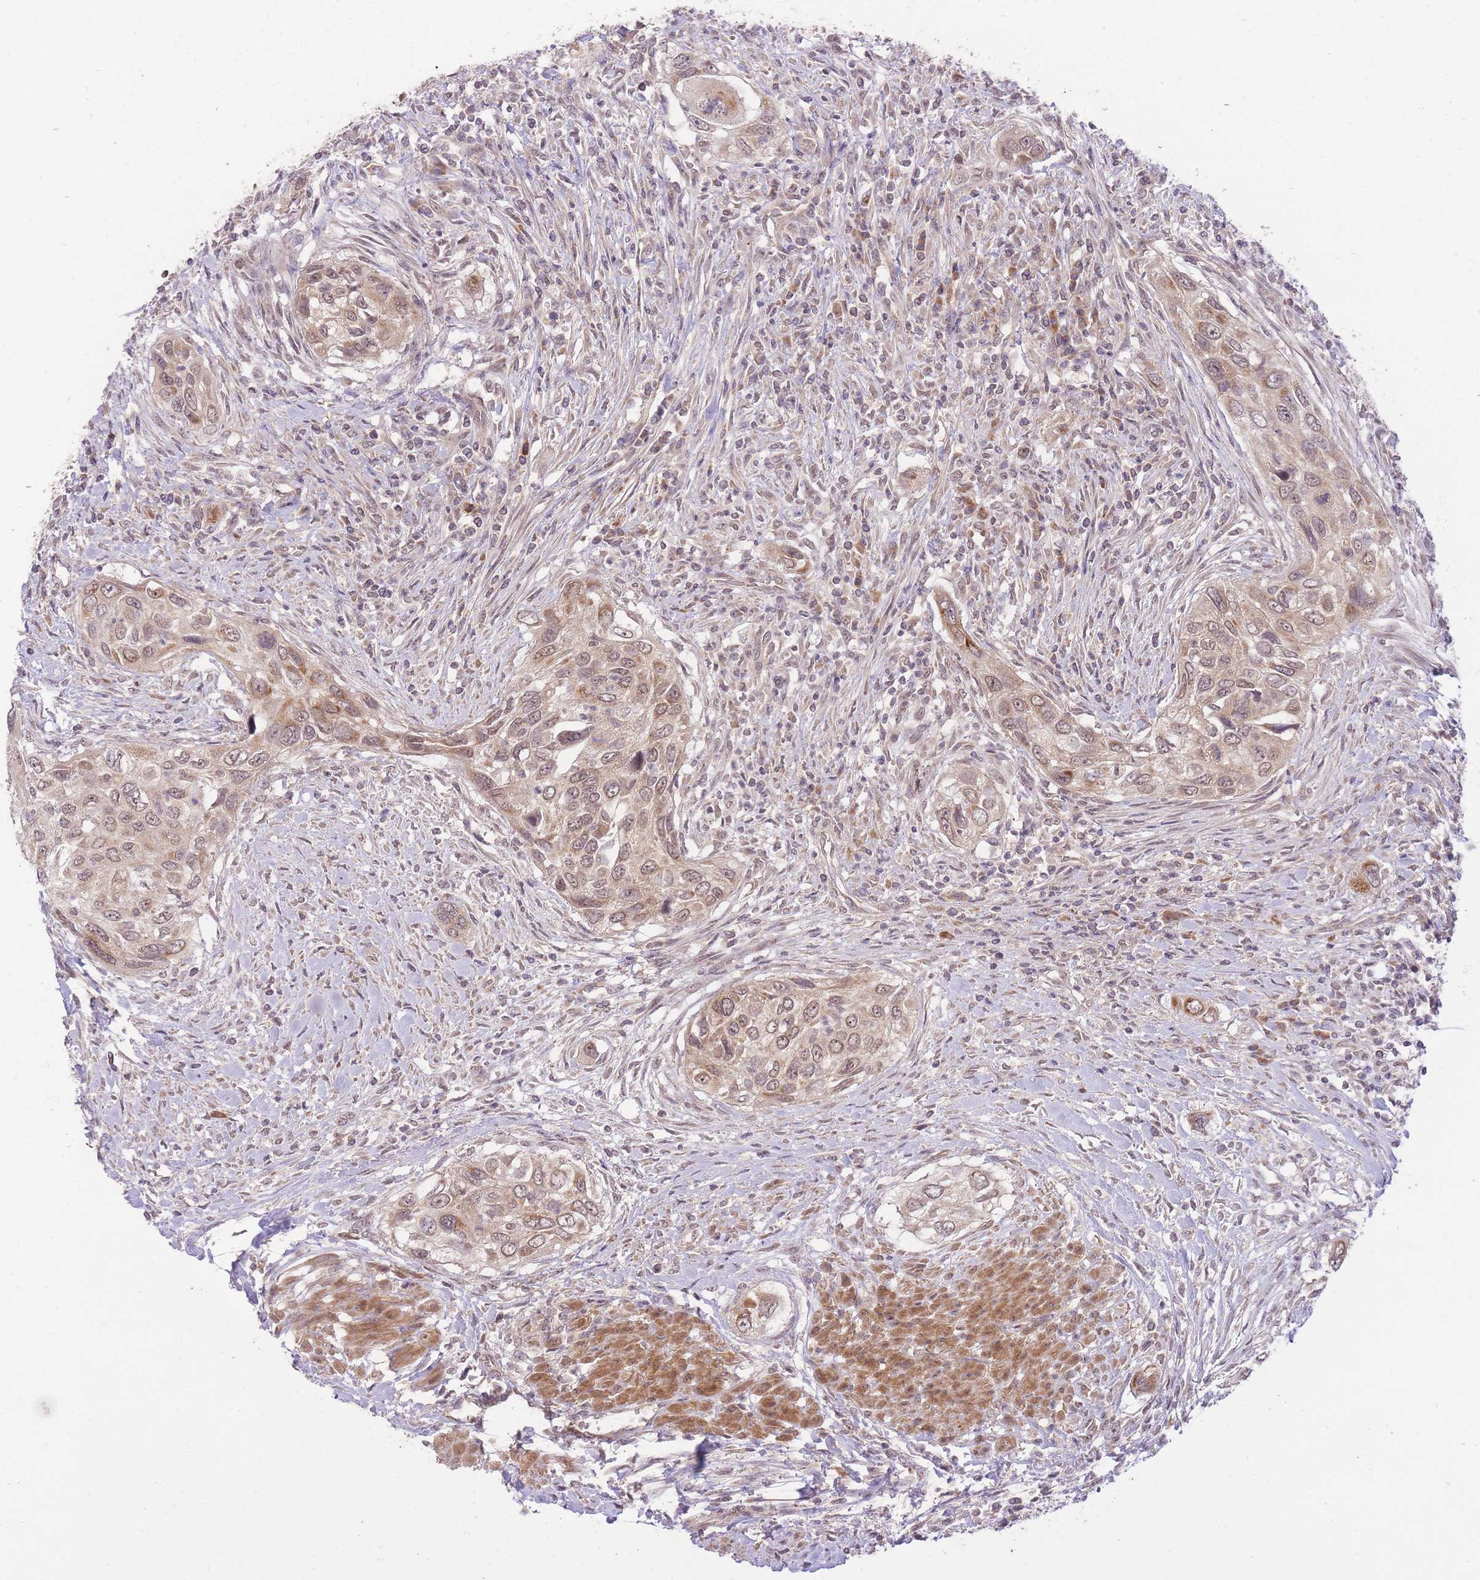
{"staining": {"intensity": "weak", "quantity": ">75%", "location": "nuclear"}, "tissue": "urothelial cancer", "cell_type": "Tumor cells", "image_type": "cancer", "snomed": [{"axis": "morphology", "description": "Urothelial carcinoma, High grade"}, {"axis": "topography", "description": "Urinary bladder"}], "caption": "A brown stain labels weak nuclear staining of a protein in urothelial carcinoma (high-grade) tumor cells. Using DAB (brown) and hematoxylin (blue) stains, captured at high magnification using brightfield microscopy.", "gene": "ELOA2", "patient": {"sex": "female", "age": 60}}